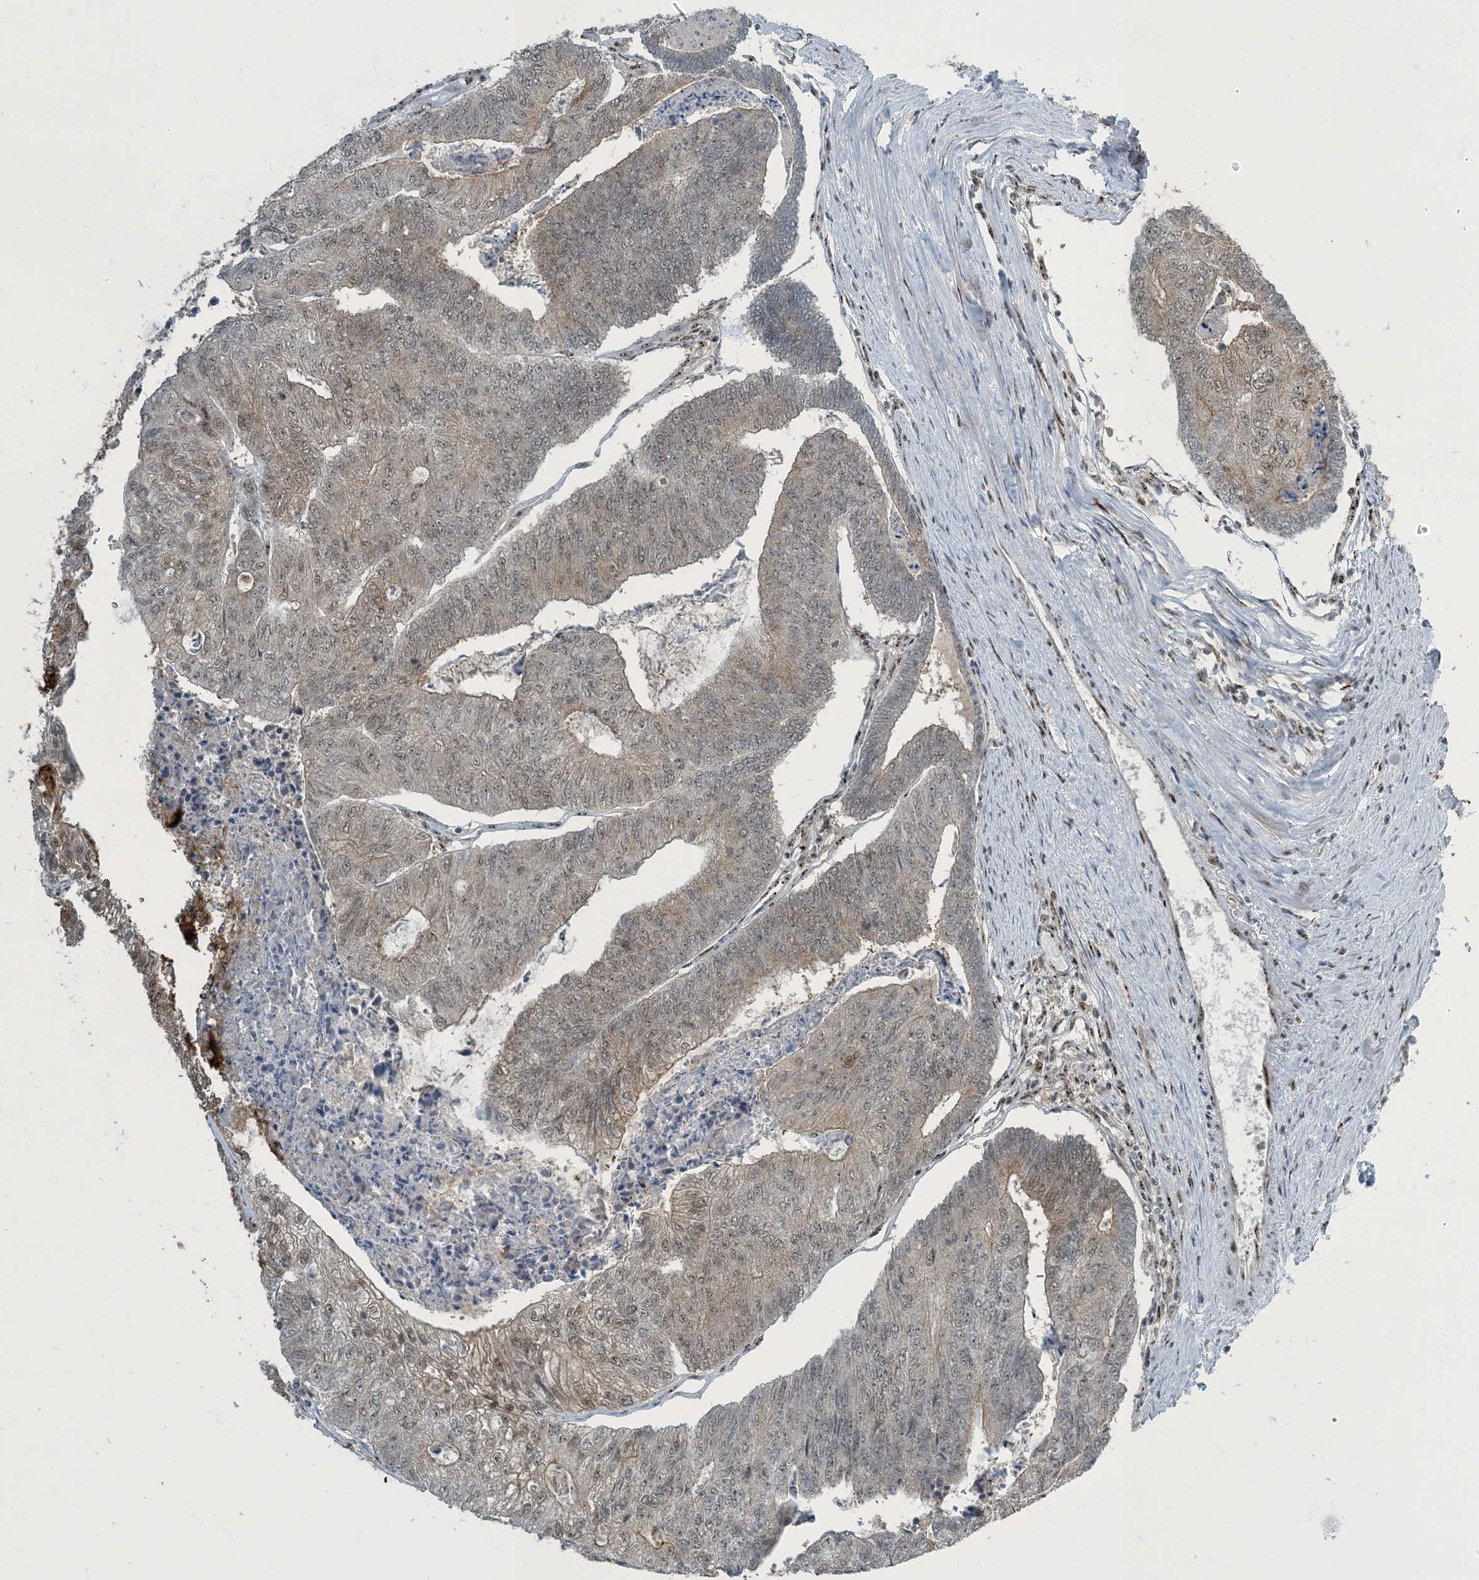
{"staining": {"intensity": "weak", "quantity": "25%-75%", "location": "cytoplasmic/membranous,nuclear"}, "tissue": "colorectal cancer", "cell_type": "Tumor cells", "image_type": "cancer", "snomed": [{"axis": "morphology", "description": "Adenocarcinoma, NOS"}, {"axis": "topography", "description": "Colon"}], "caption": "Human colorectal cancer stained with a brown dye shows weak cytoplasmic/membranous and nuclear positive staining in approximately 25%-75% of tumor cells.", "gene": "MBD1", "patient": {"sex": "female", "age": 67}}